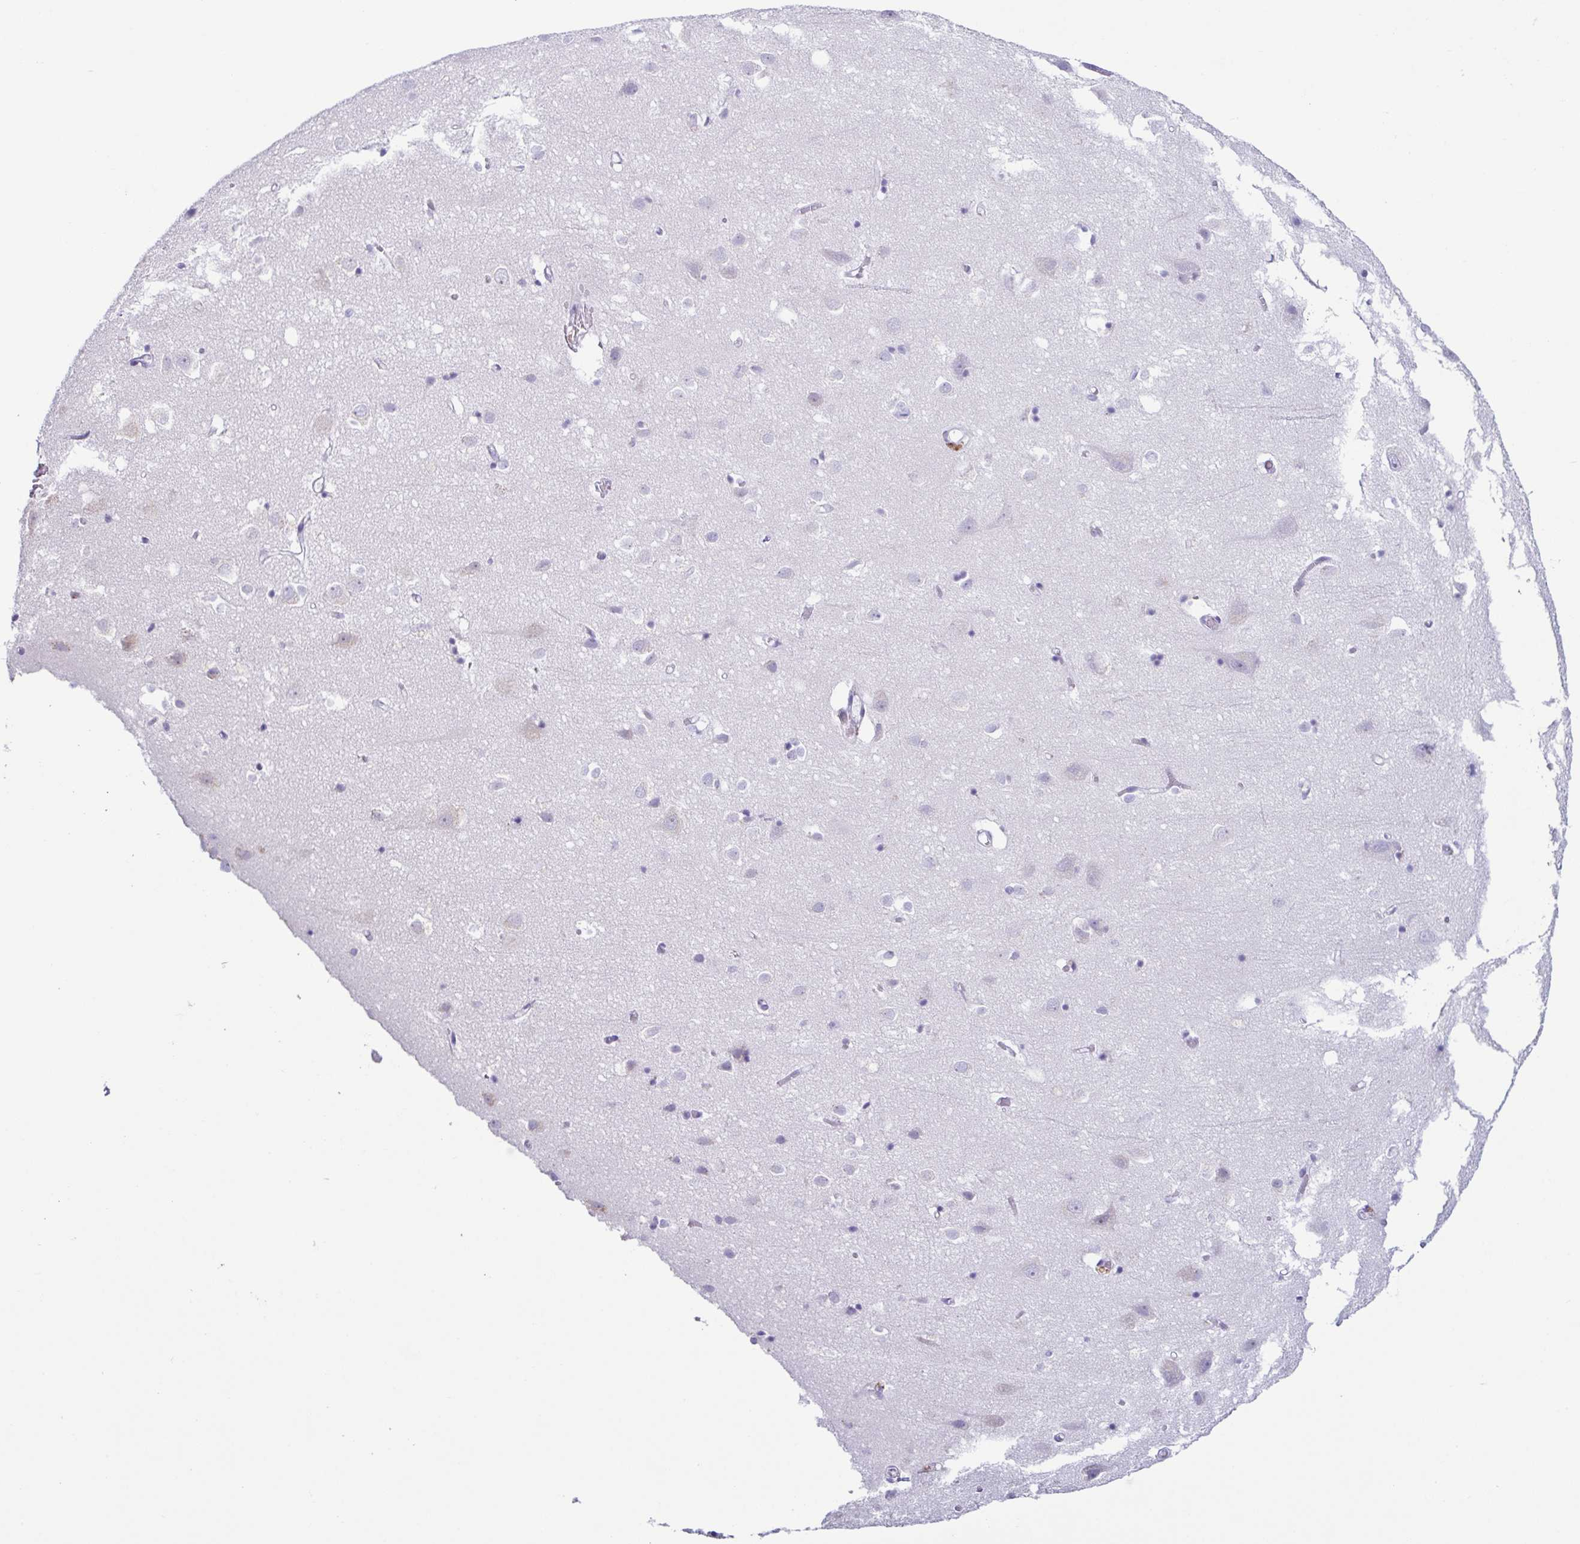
{"staining": {"intensity": "negative", "quantity": "none", "location": "none"}, "tissue": "cerebral cortex", "cell_type": "Endothelial cells", "image_type": "normal", "snomed": [{"axis": "morphology", "description": "Normal tissue, NOS"}, {"axis": "topography", "description": "Cerebral cortex"}], "caption": "Immunohistochemical staining of unremarkable human cerebral cortex shows no significant staining in endothelial cells. (Immunohistochemistry (ihc), brightfield microscopy, high magnification).", "gene": "AZU1", "patient": {"sex": "male", "age": 70}}